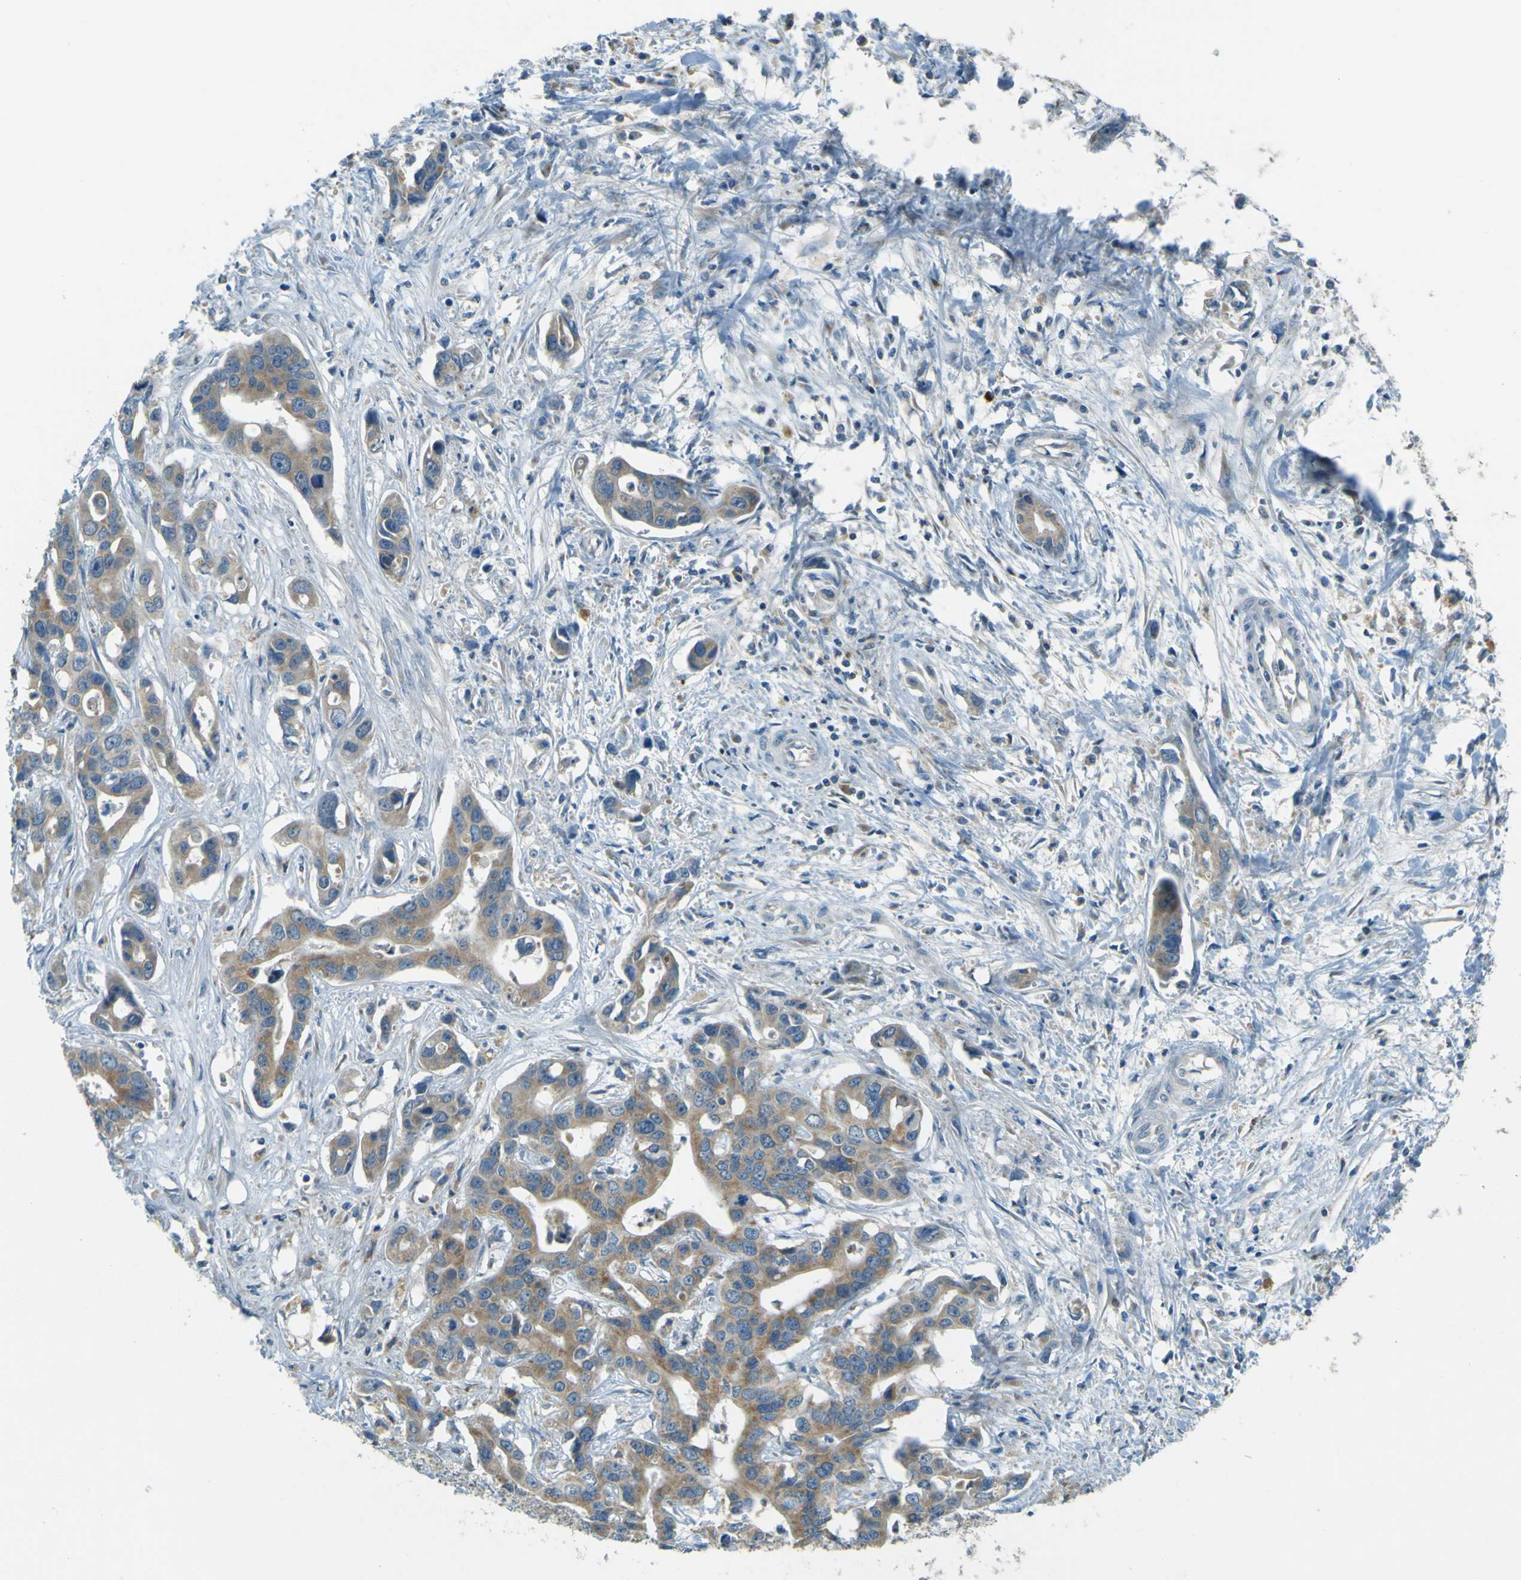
{"staining": {"intensity": "moderate", "quantity": ">75%", "location": "cytoplasmic/membranous"}, "tissue": "liver cancer", "cell_type": "Tumor cells", "image_type": "cancer", "snomed": [{"axis": "morphology", "description": "Cholangiocarcinoma"}, {"axis": "topography", "description": "Liver"}], "caption": "The histopathology image demonstrates staining of liver cancer (cholangiocarcinoma), revealing moderate cytoplasmic/membranous protein expression (brown color) within tumor cells.", "gene": "FKTN", "patient": {"sex": "female", "age": 65}}